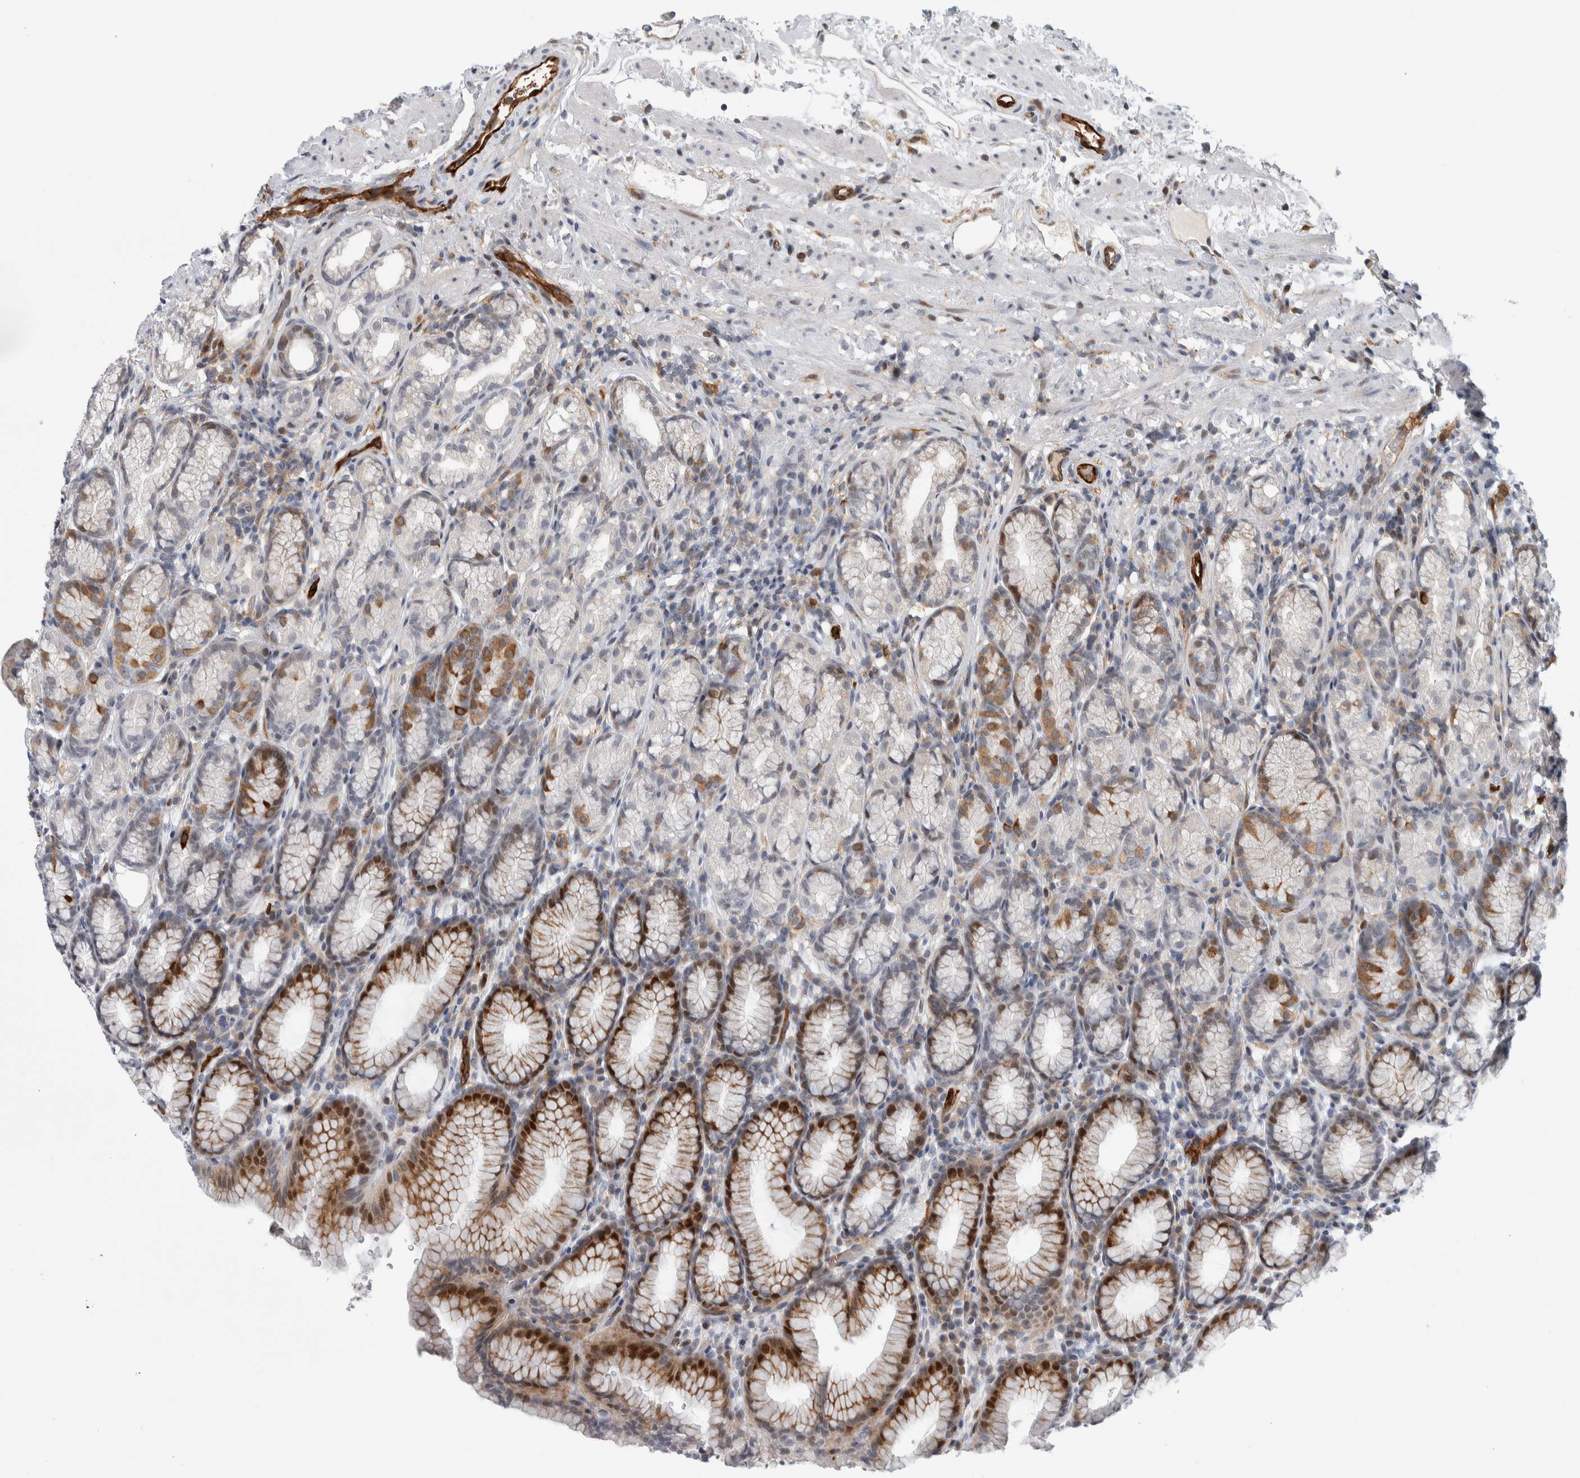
{"staining": {"intensity": "strong", "quantity": "<25%", "location": "cytoplasmic/membranous,nuclear"}, "tissue": "stomach", "cell_type": "Glandular cells", "image_type": "normal", "snomed": [{"axis": "morphology", "description": "Normal tissue, NOS"}, {"axis": "topography", "description": "Stomach"}], "caption": "Human stomach stained with a brown dye displays strong cytoplasmic/membranous,nuclear positive expression in about <25% of glandular cells.", "gene": "MSL1", "patient": {"sex": "male", "age": 42}}